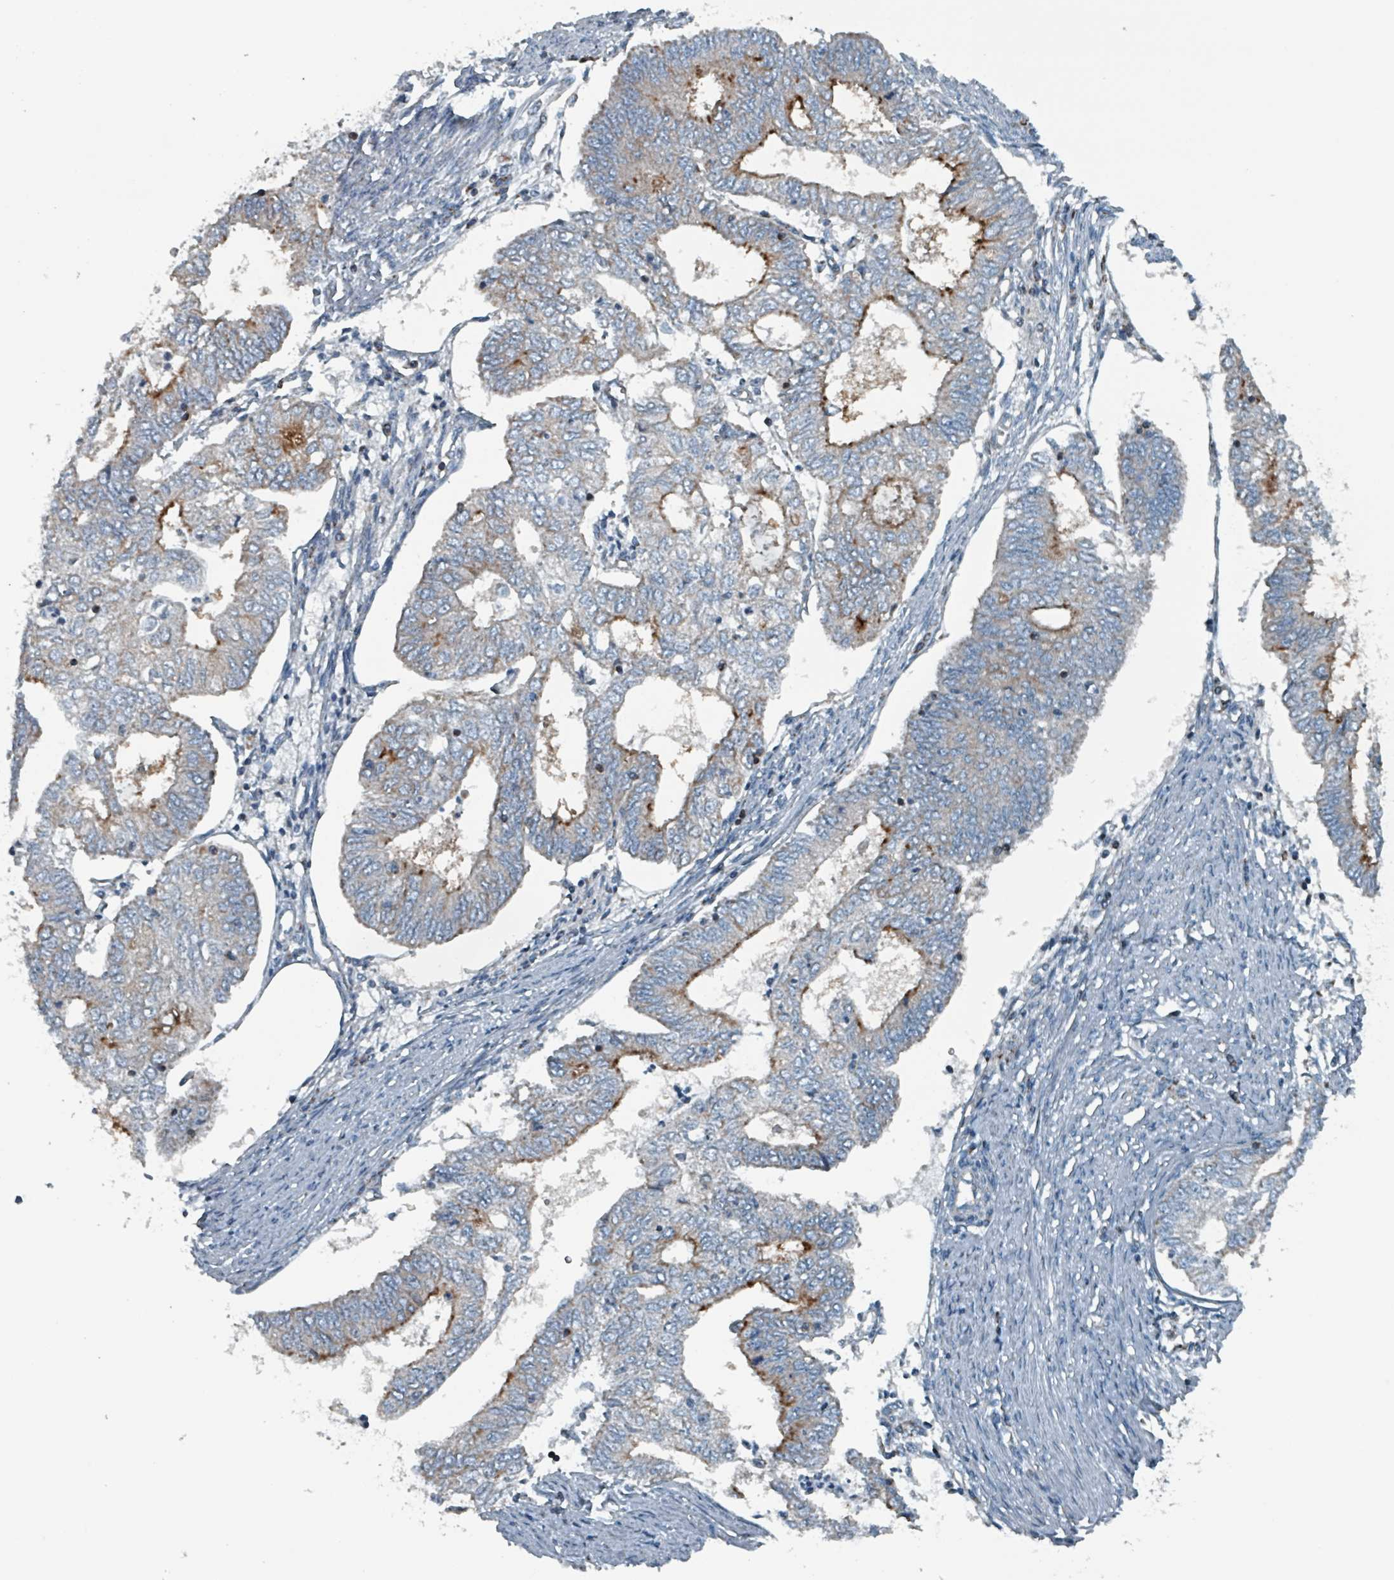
{"staining": {"intensity": "moderate", "quantity": "<25%", "location": "cytoplasmic/membranous"}, "tissue": "endometrial cancer", "cell_type": "Tumor cells", "image_type": "cancer", "snomed": [{"axis": "morphology", "description": "Adenocarcinoma, NOS"}, {"axis": "topography", "description": "Endometrium"}], "caption": "Immunohistochemical staining of human adenocarcinoma (endometrial) reveals moderate cytoplasmic/membranous protein positivity in about <25% of tumor cells. (DAB IHC, brown staining for protein, blue staining for nuclei).", "gene": "ABHD18", "patient": {"sex": "female", "age": 68}}